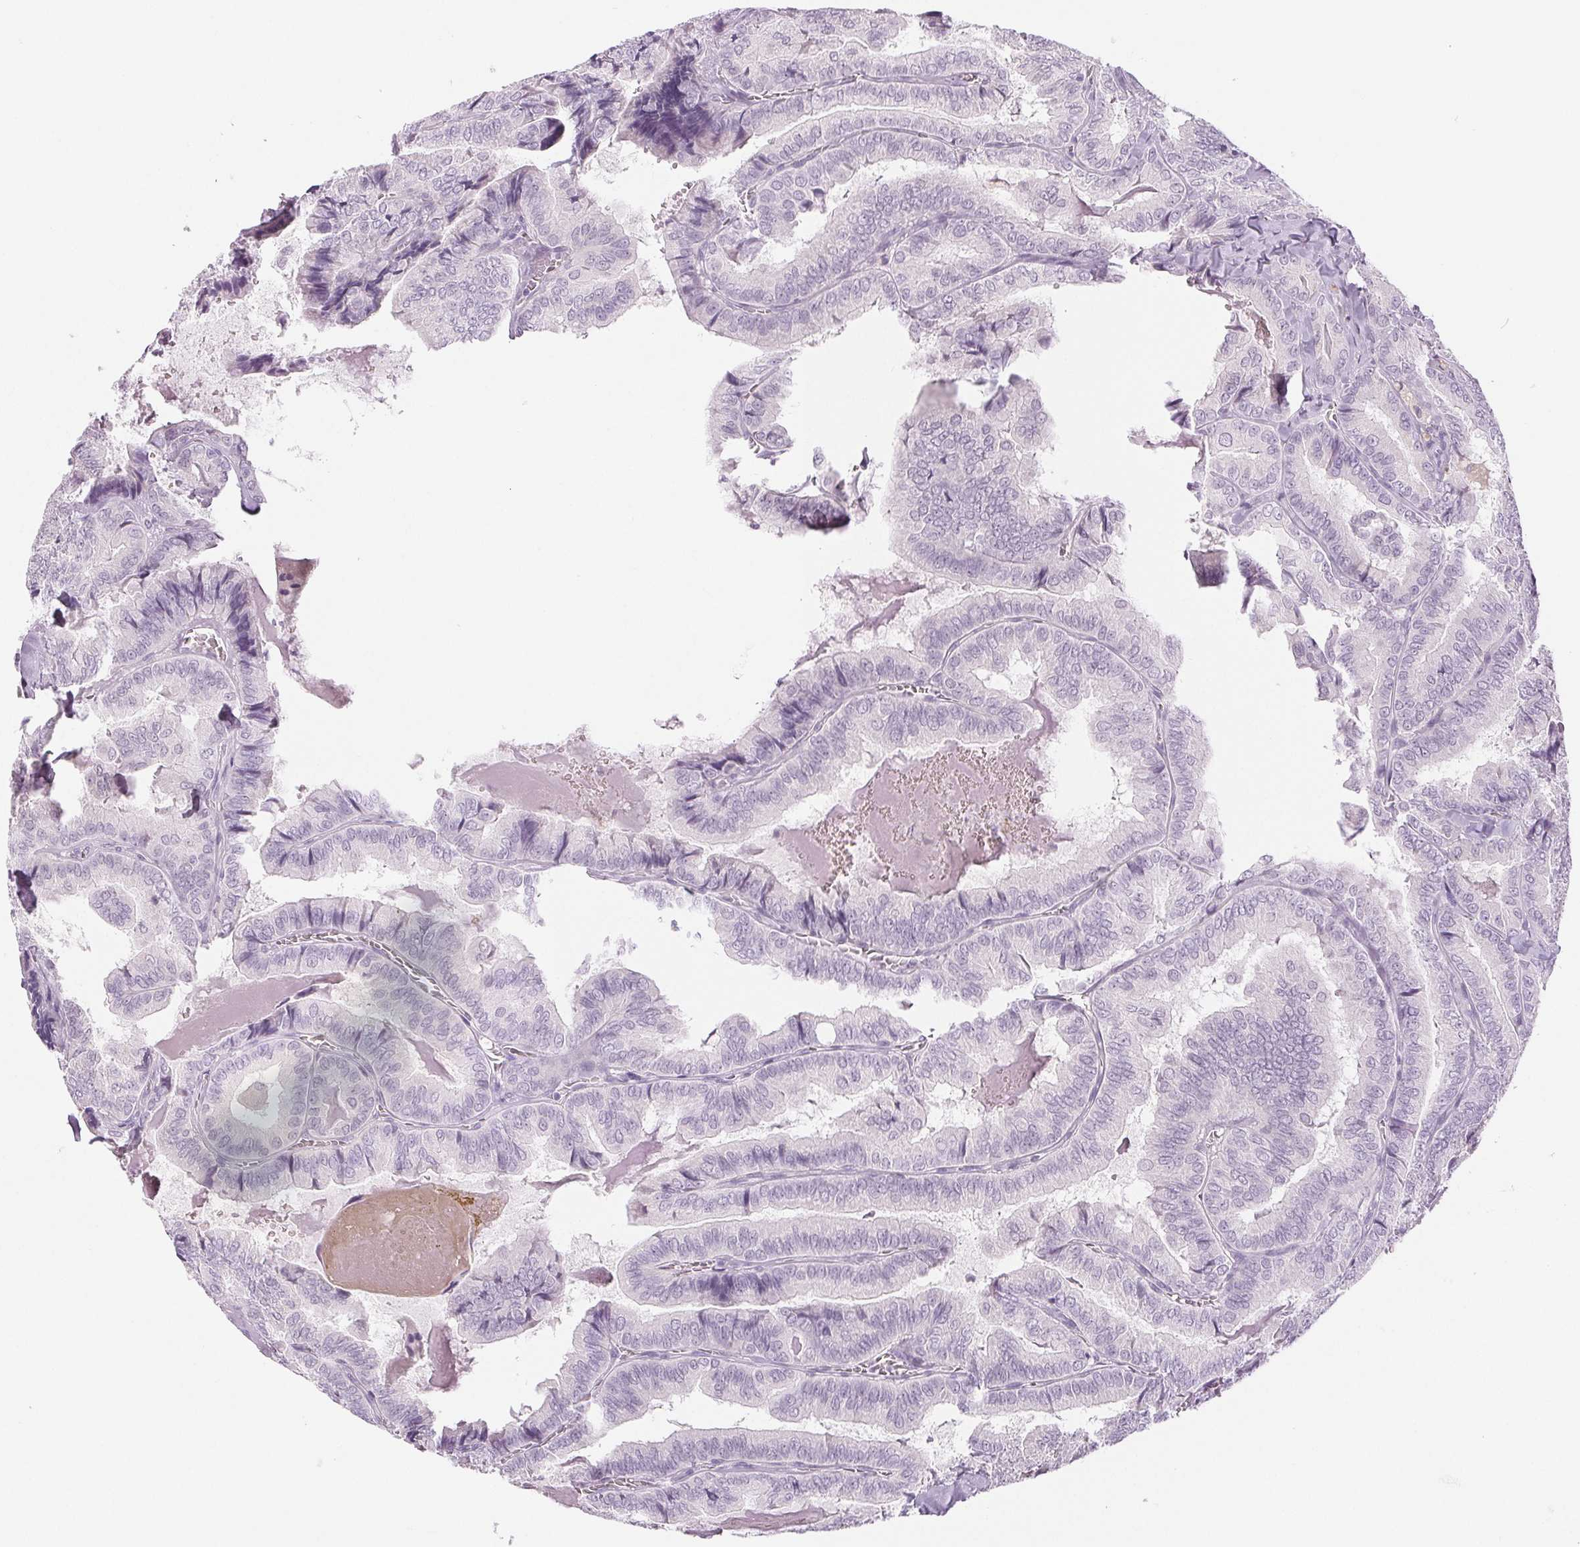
{"staining": {"intensity": "negative", "quantity": "none", "location": "none"}, "tissue": "thyroid cancer", "cell_type": "Tumor cells", "image_type": "cancer", "snomed": [{"axis": "morphology", "description": "Papillary adenocarcinoma, NOS"}, {"axis": "topography", "description": "Thyroid gland"}], "caption": "High magnification brightfield microscopy of thyroid cancer (papillary adenocarcinoma) stained with DAB (brown) and counterstained with hematoxylin (blue): tumor cells show no significant expression.", "gene": "EHHADH", "patient": {"sex": "female", "age": 75}}